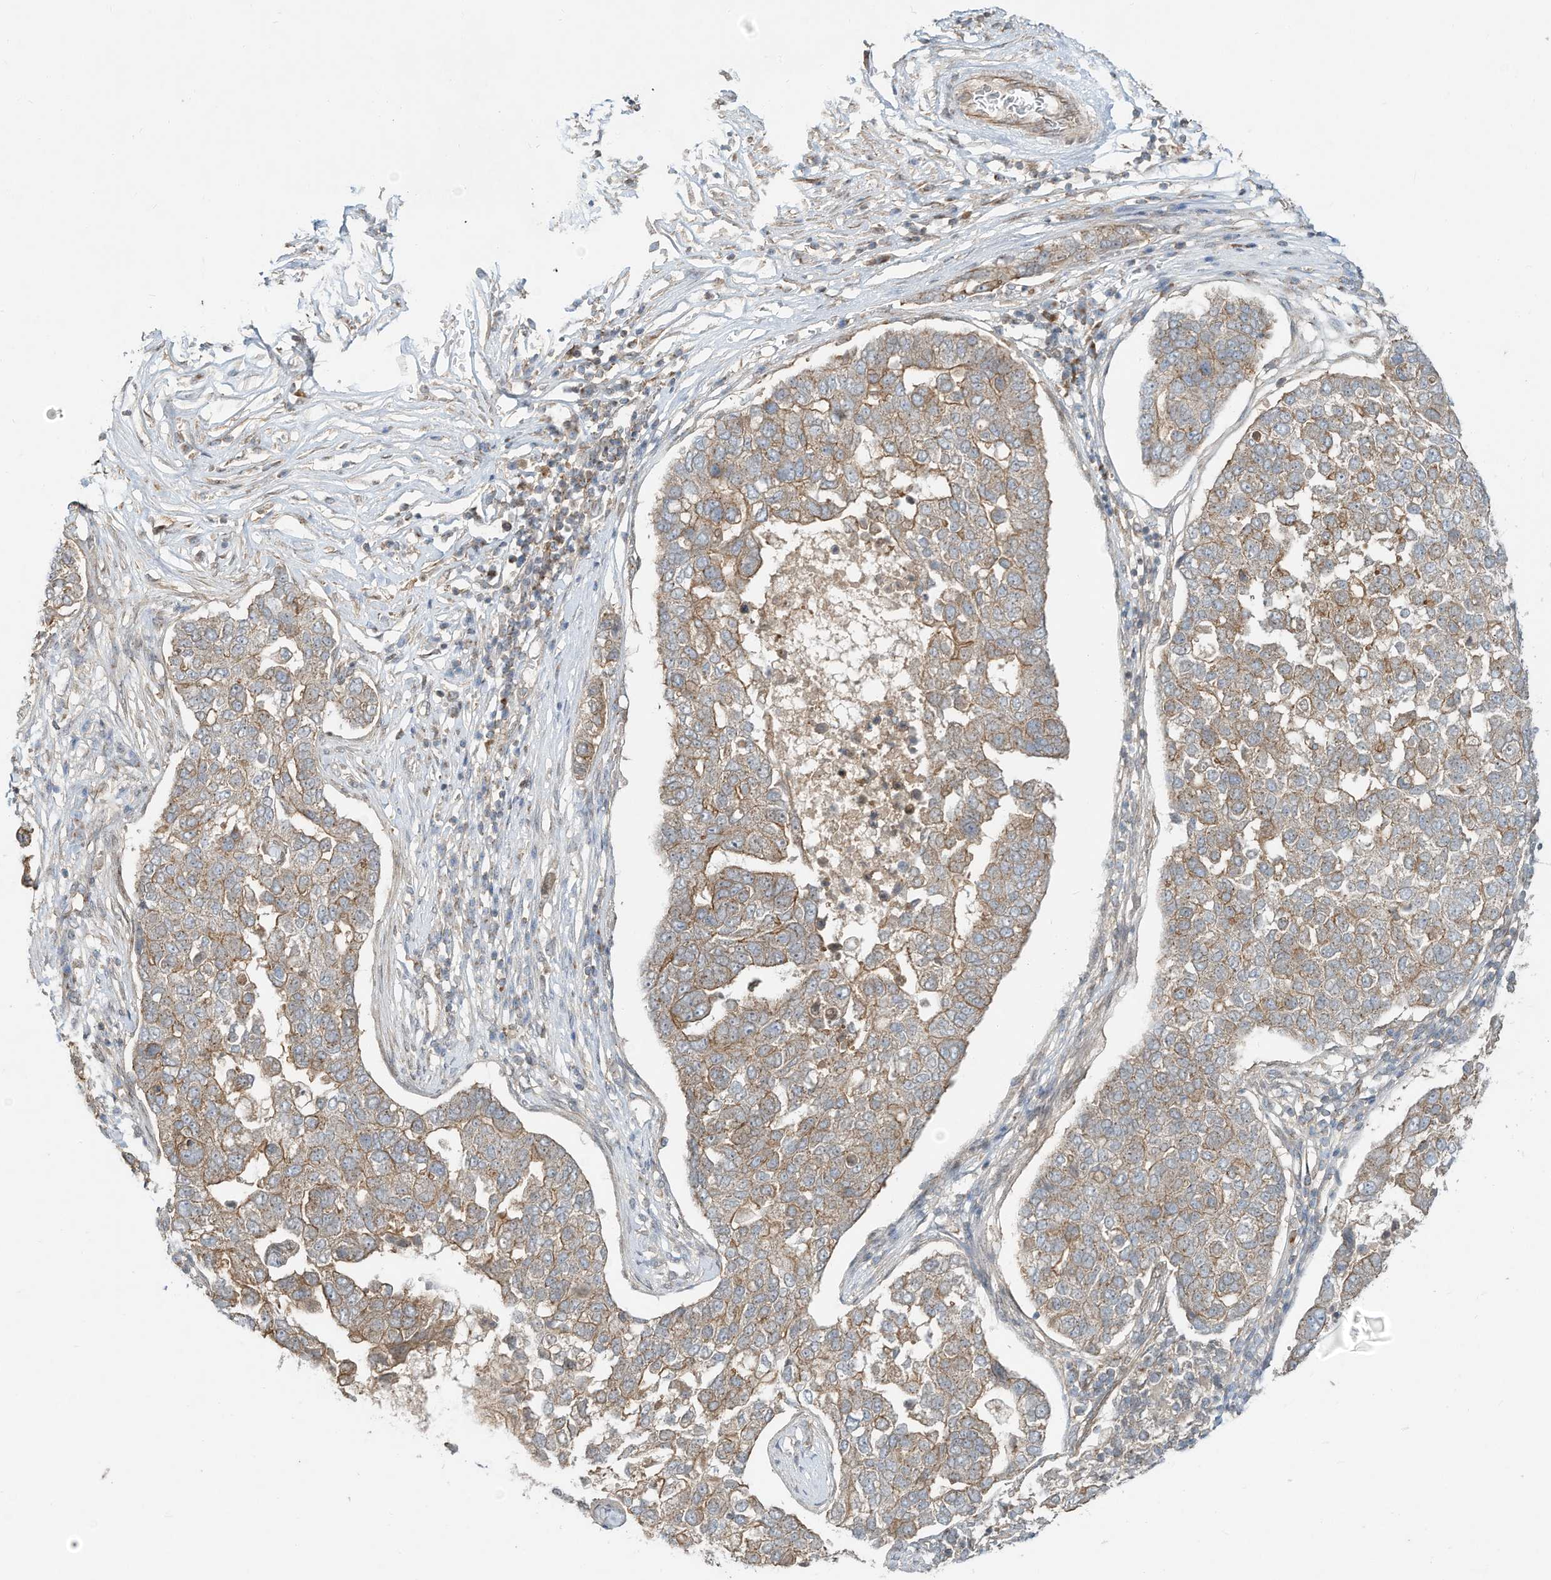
{"staining": {"intensity": "moderate", "quantity": ">75%", "location": "cytoplasmic/membranous"}, "tissue": "pancreatic cancer", "cell_type": "Tumor cells", "image_type": "cancer", "snomed": [{"axis": "morphology", "description": "Adenocarcinoma, NOS"}, {"axis": "topography", "description": "Pancreas"}], "caption": "Human adenocarcinoma (pancreatic) stained with a protein marker demonstrates moderate staining in tumor cells.", "gene": "CUX1", "patient": {"sex": "female", "age": 61}}